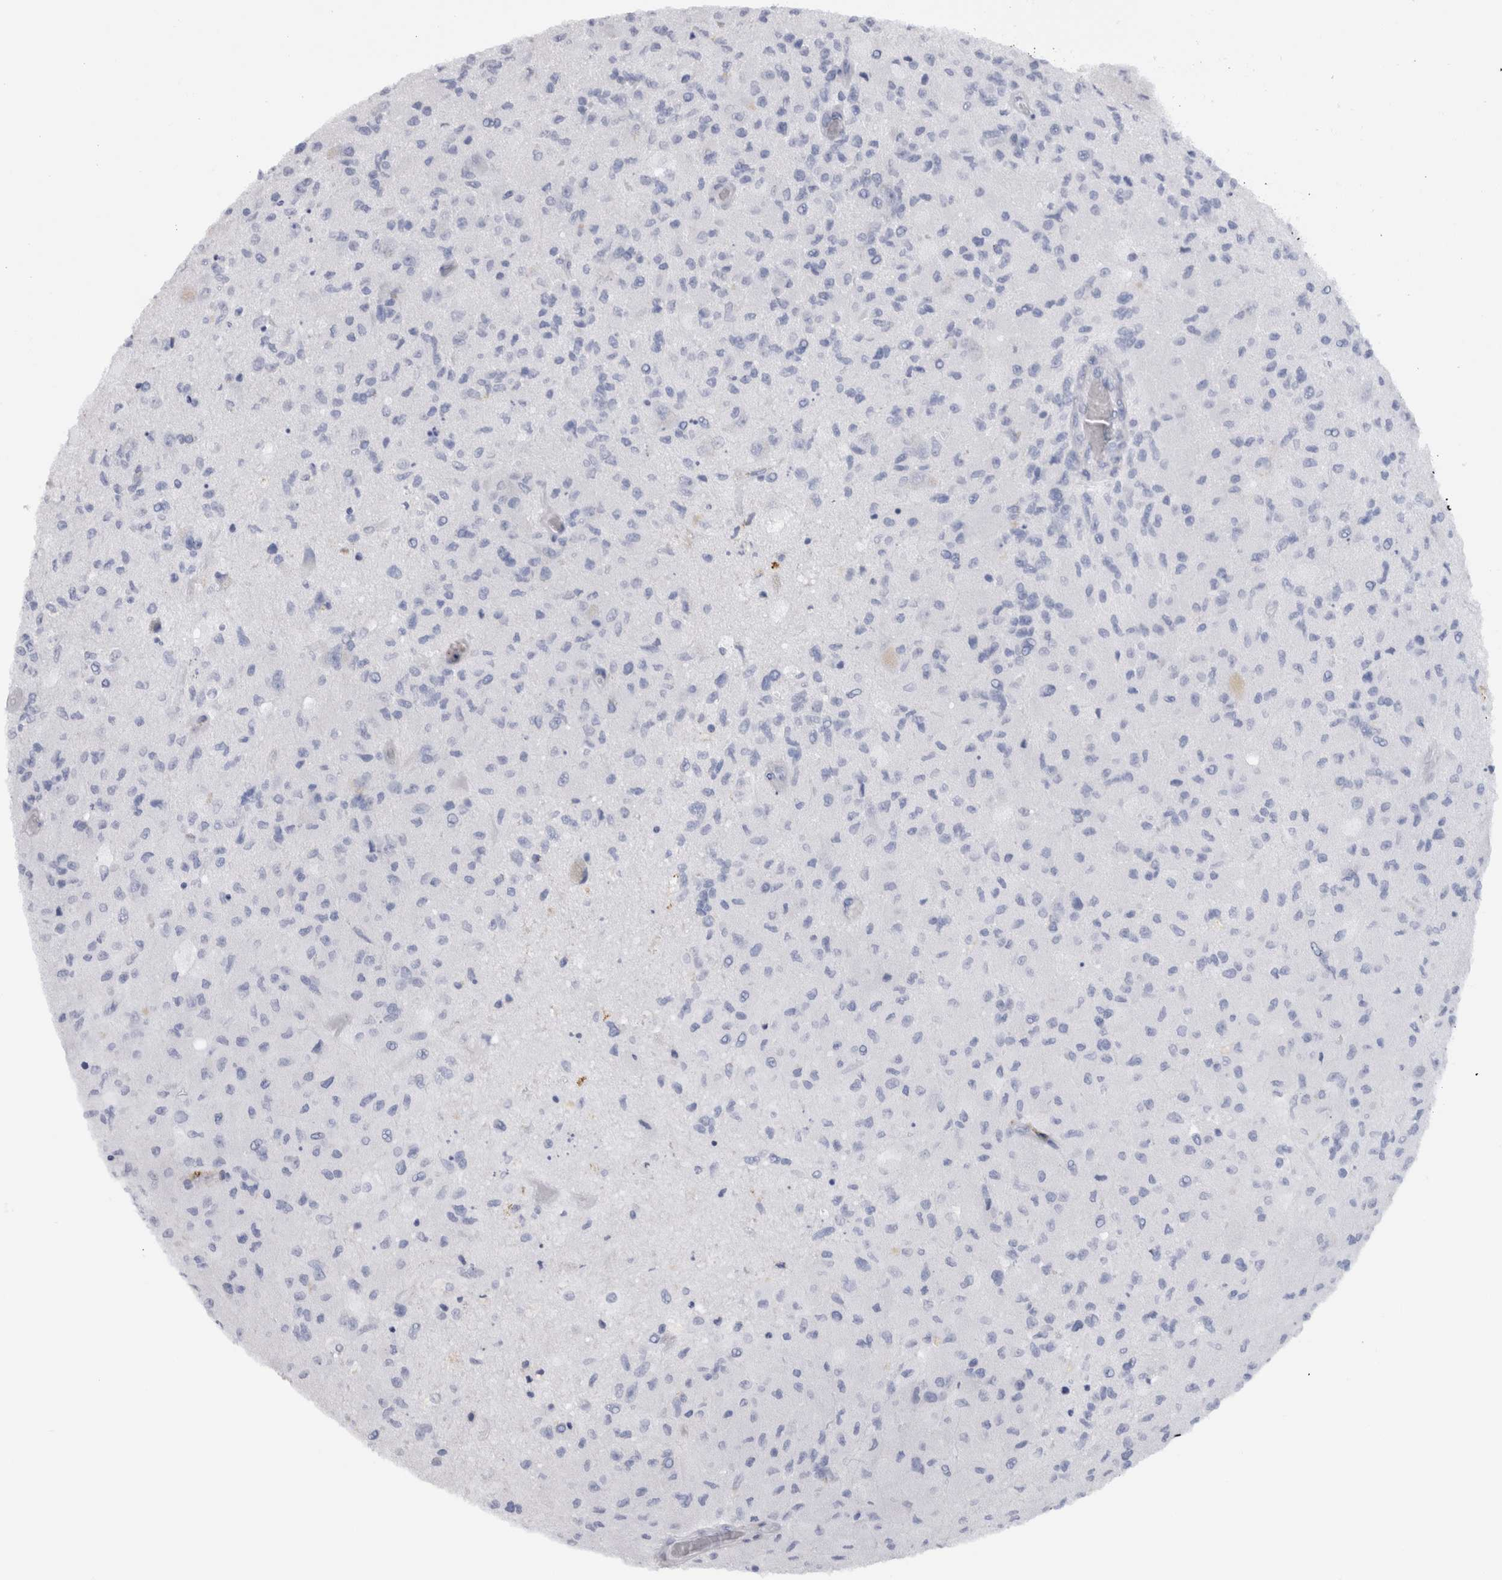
{"staining": {"intensity": "negative", "quantity": "none", "location": "none"}, "tissue": "glioma", "cell_type": "Tumor cells", "image_type": "cancer", "snomed": [{"axis": "morphology", "description": "Normal tissue, NOS"}, {"axis": "morphology", "description": "Glioma, malignant, High grade"}, {"axis": "topography", "description": "Cerebral cortex"}], "caption": "IHC image of glioma stained for a protein (brown), which displays no expression in tumor cells.", "gene": "S100A8", "patient": {"sex": "male", "age": 77}}